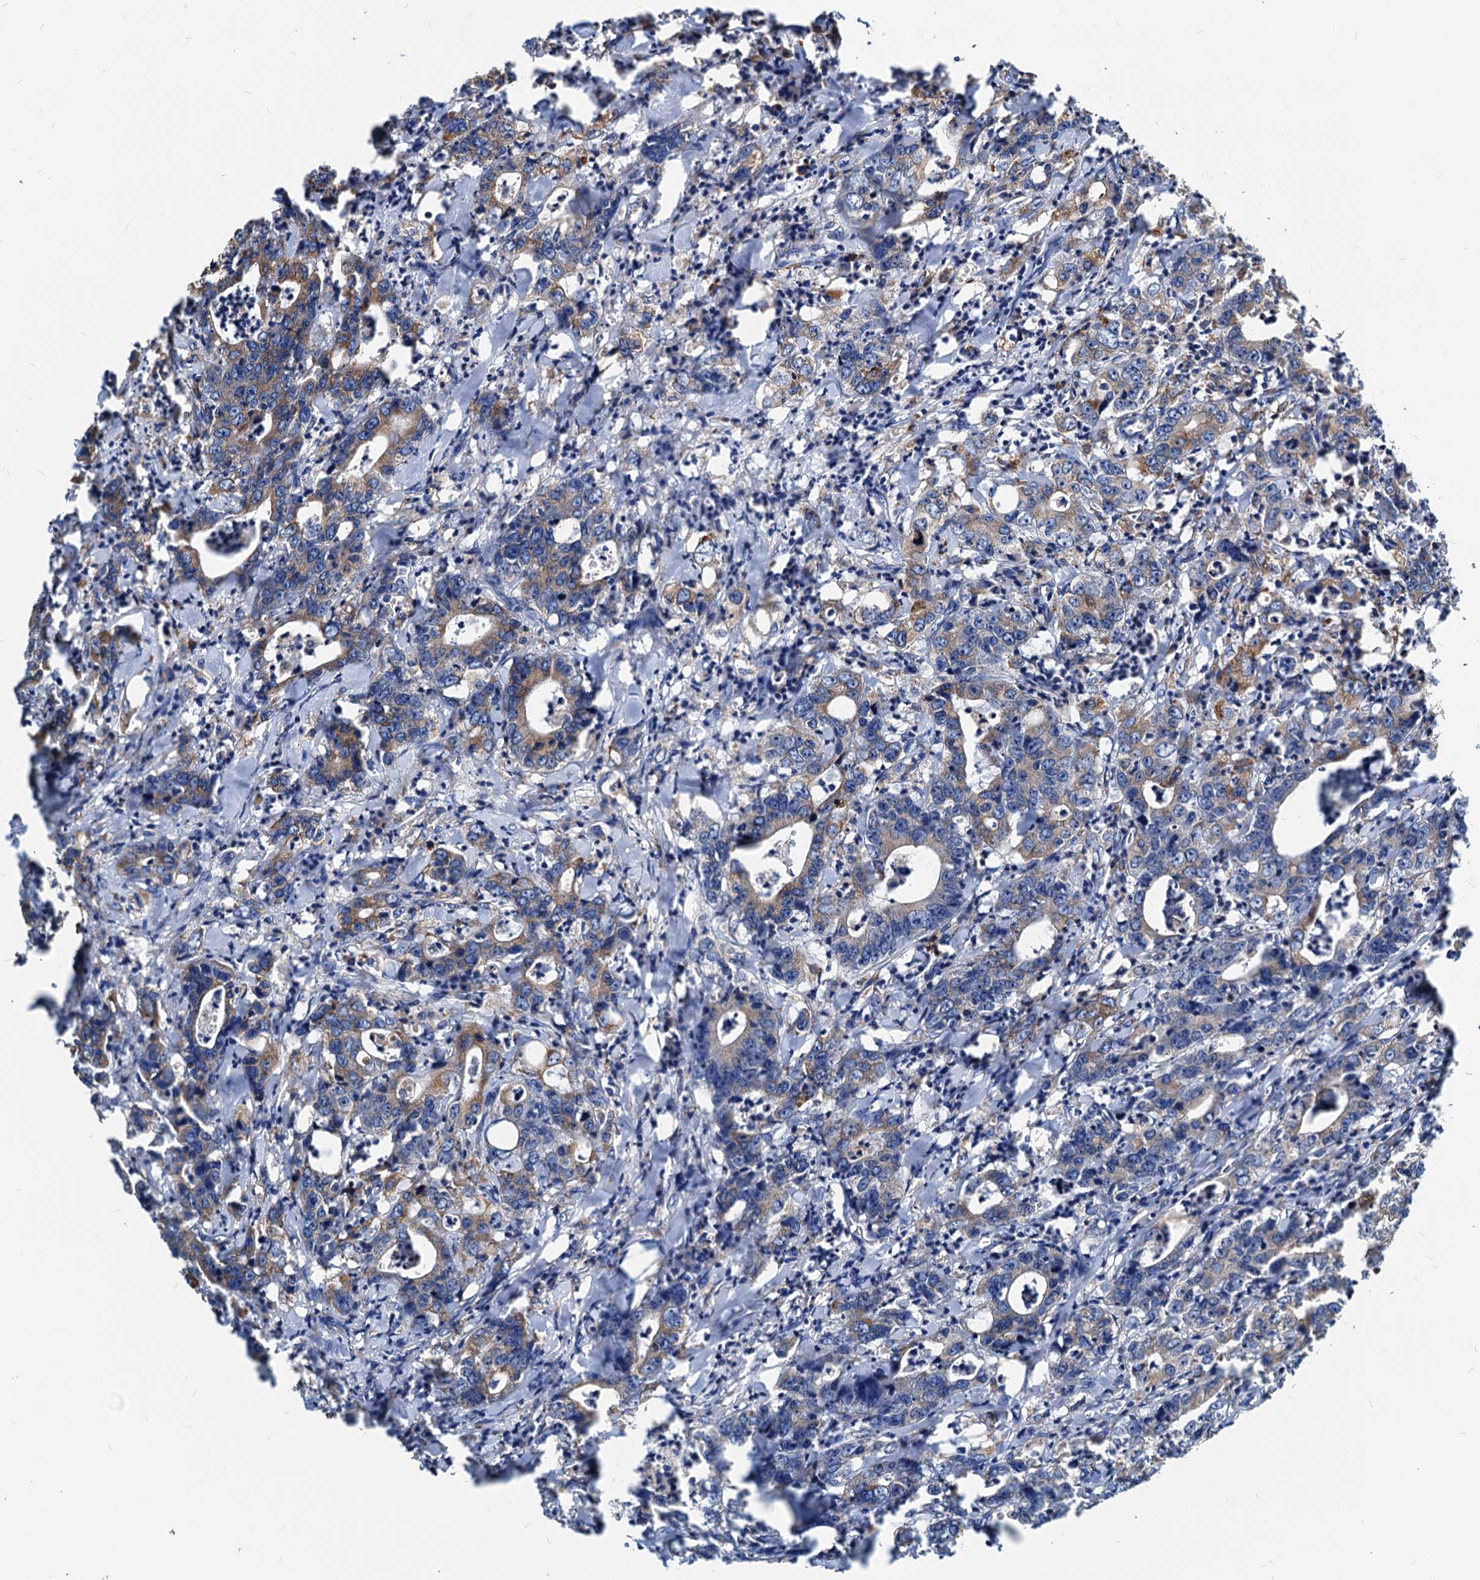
{"staining": {"intensity": "weak", "quantity": "25%-75%", "location": "cytoplasmic/membranous"}, "tissue": "colorectal cancer", "cell_type": "Tumor cells", "image_type": "cancer", "snomed": [{"axis": "morphology", "description": "Adenocarcinoma, NOS"}, {"axis": "topography", "description": "Colon"}], "caption": "A high-resolution photomicrograph shows IHC staining of adenocarcinoma (colorectal), which displays weak cytoplasmic/membranous positivity in about 25%-75% of tumor cells.", "gene": "HSPA5", "patient": {"sex": "female", "age": 75}}